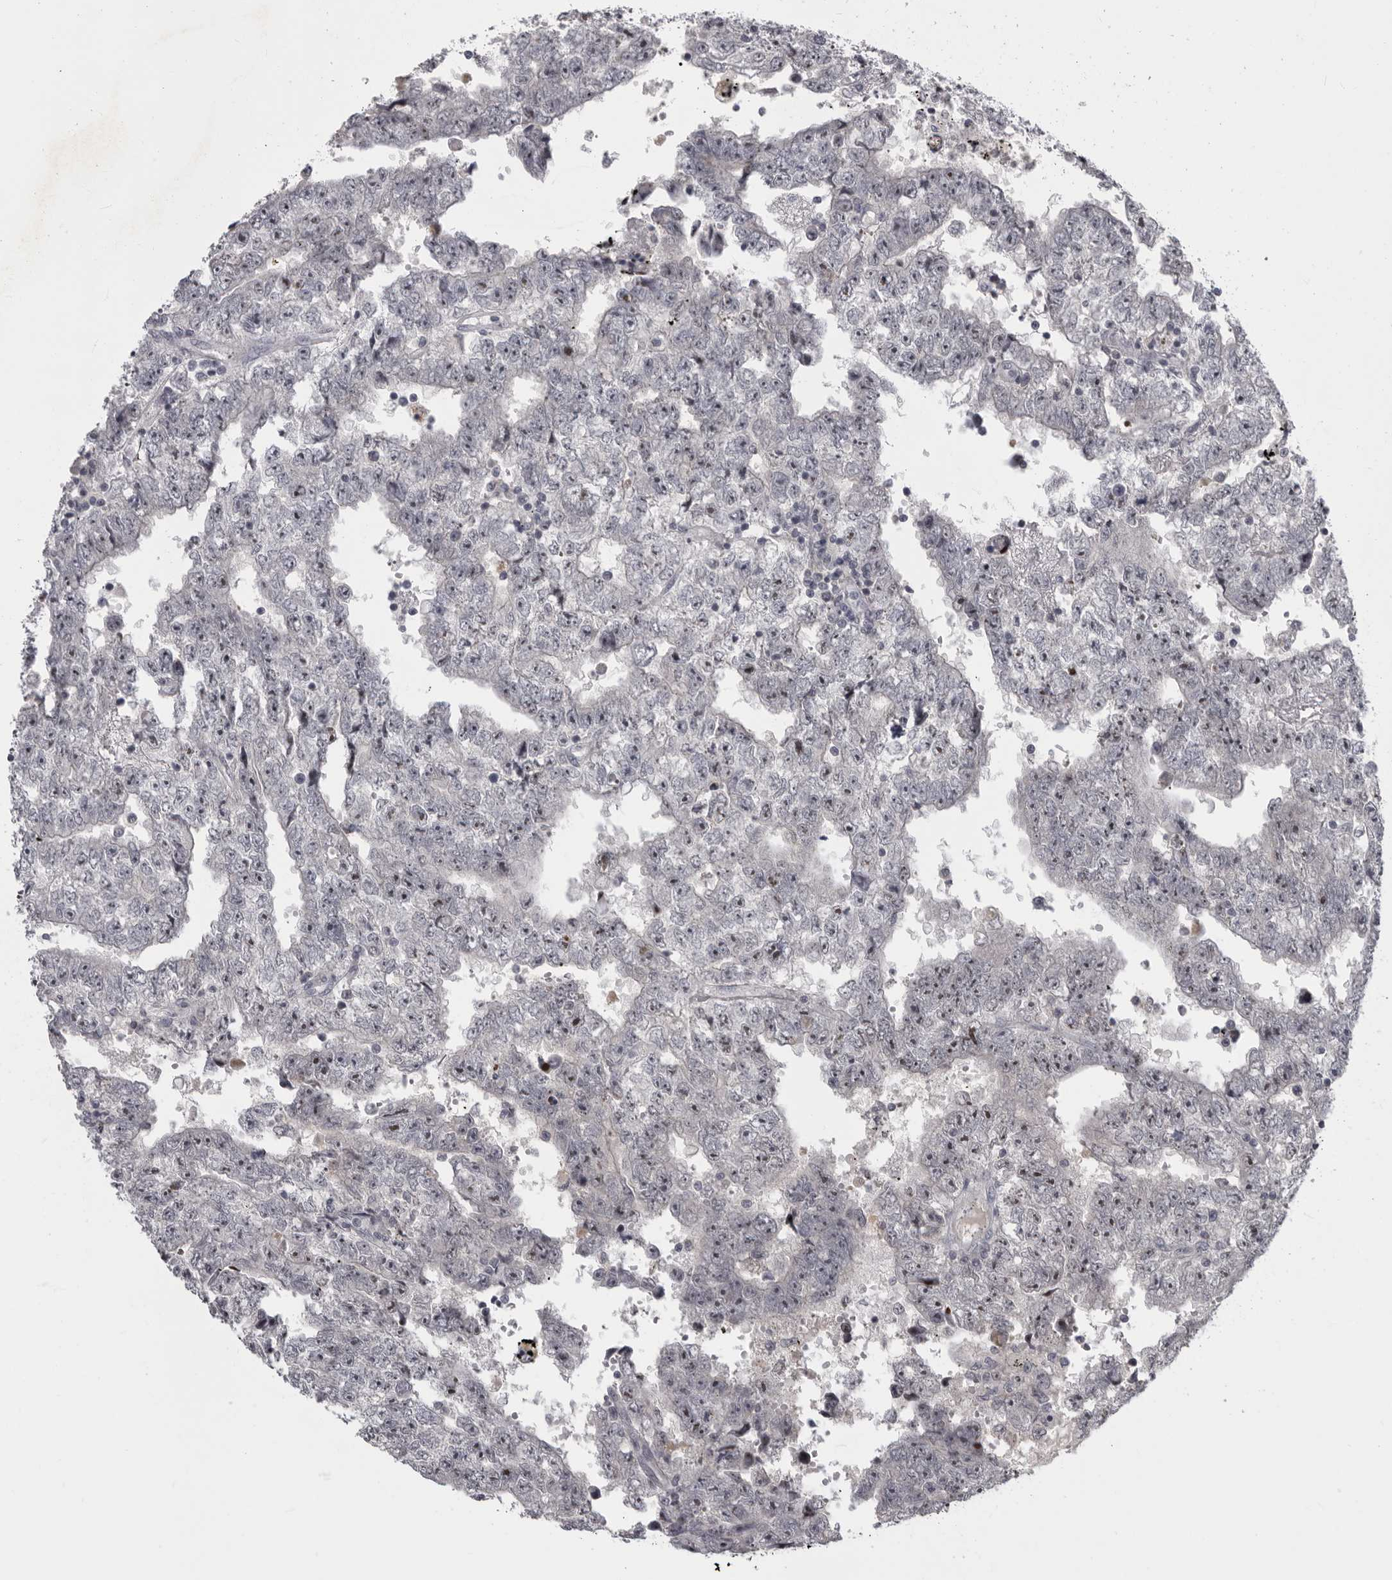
{"staining": {"intensity": "negative", "quantity": "none", "location": "none"}, "tissue": "testis cancer", "cell_type": "Tumor cells", "image_type": "cancer", "snomed": [{"axis": "morphology", "description": "Carcinoma, Embryonal, NOS"}, {"axis": "topography", "description": "Testis"}], "caption": "Testis embryonal carcinoma was stained to show a protein in brown. There is no significant positivity in tumor cells.", "gene": "MRTO4", "patient": {"sex": "male", "age": 25}}